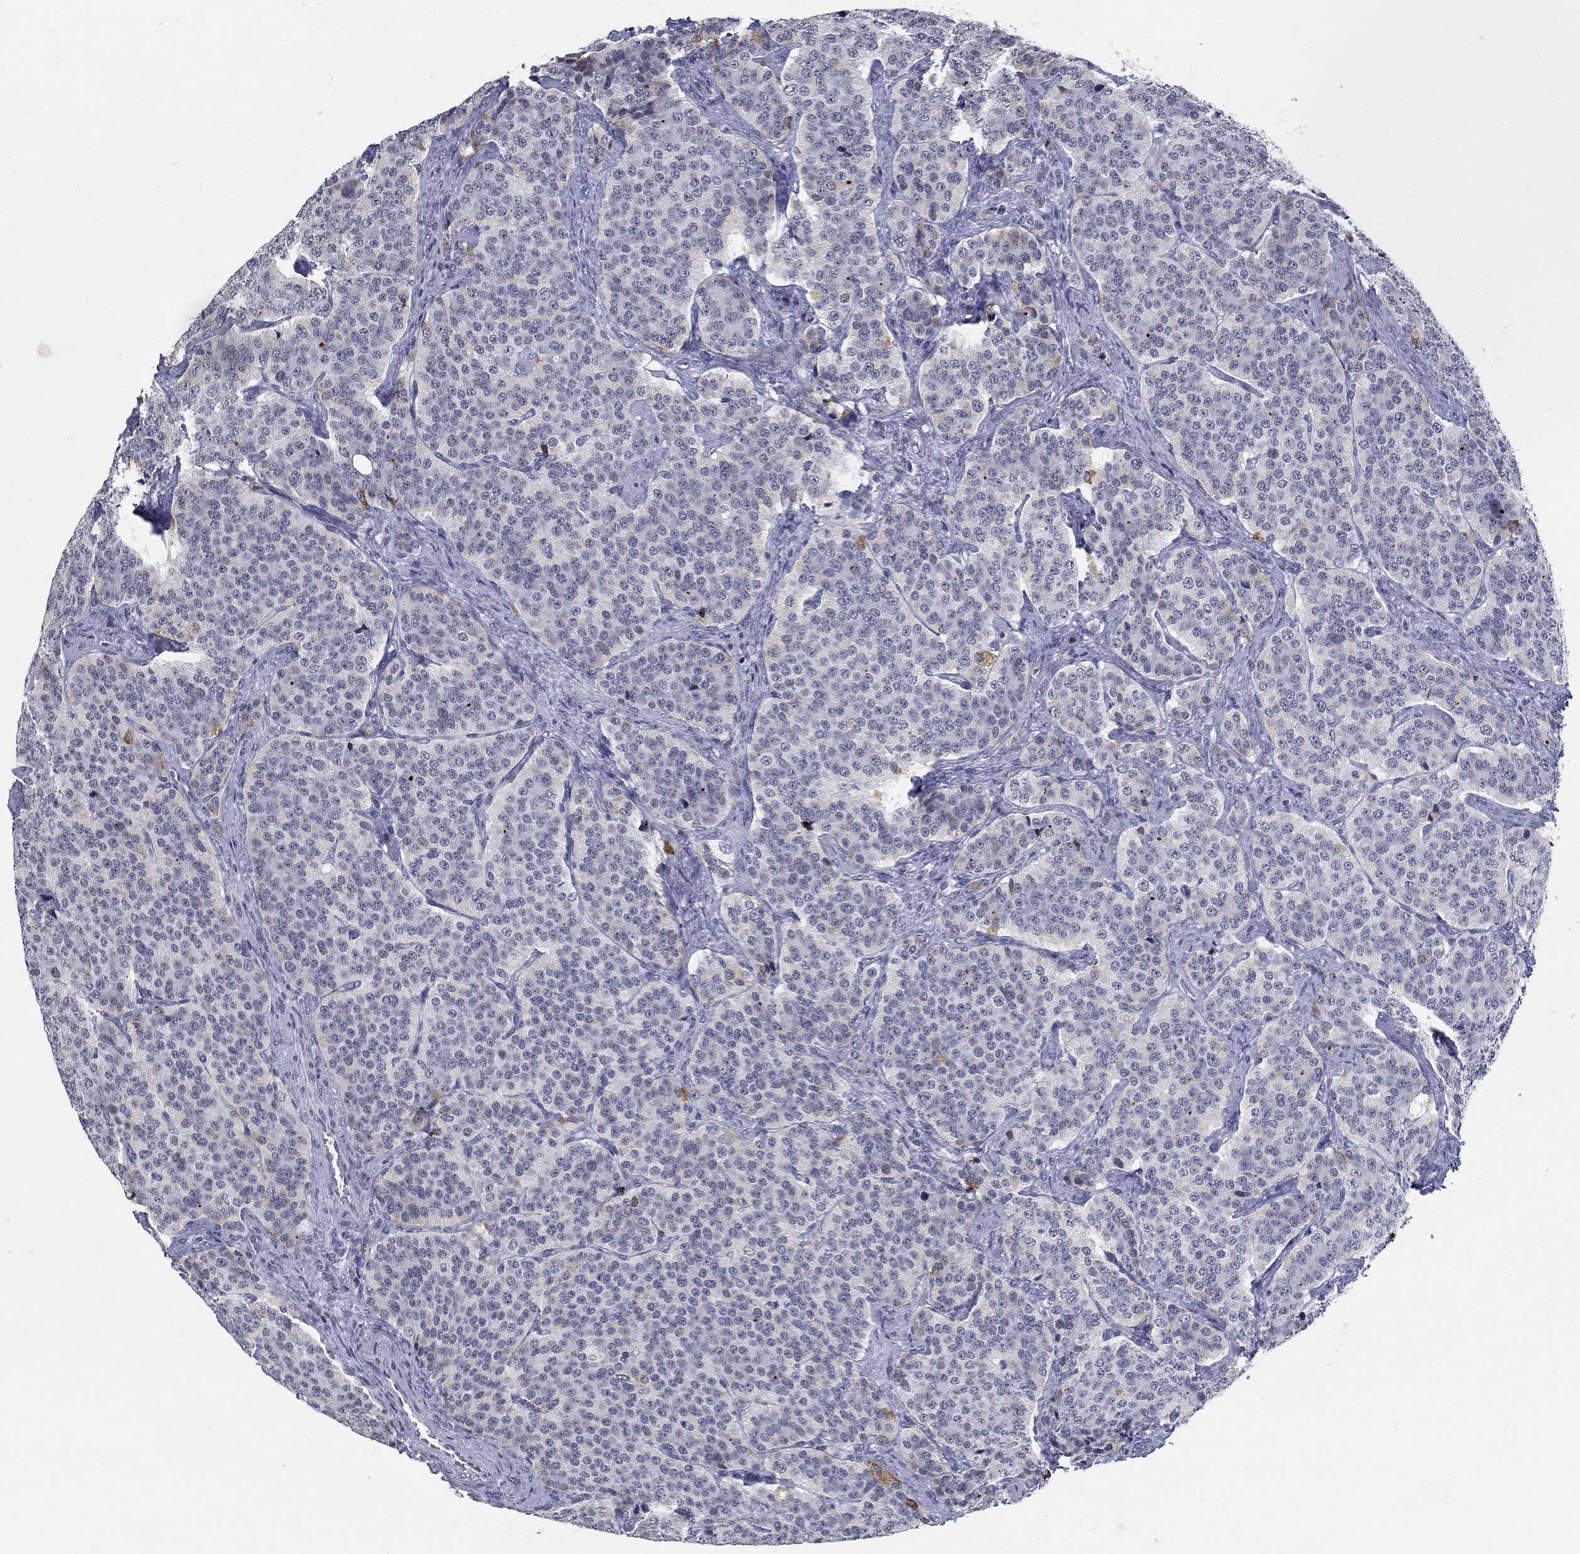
{"staining": {"intensity": "negative", "quantity": "none", "location": "none"}, "tissue": "carcinoid", "cell_type": "Tumor cells", "image_type": "cancer", "snomed": [{"axis": "morphology", "description": "Carcinoid, malignant, NOS"}, {"axis": "topography", "description": "Small intestine"}], "caption": "High magnification brightfield microscopy of carcinoid stained with DAB (3,3'-diaminobenzidine) (brown) and counterstained with hematoxylin (blue): tumor cells show no significant staining.", "gene": "BHLHE22", "patient": {"sex": "female", "age": 58}}